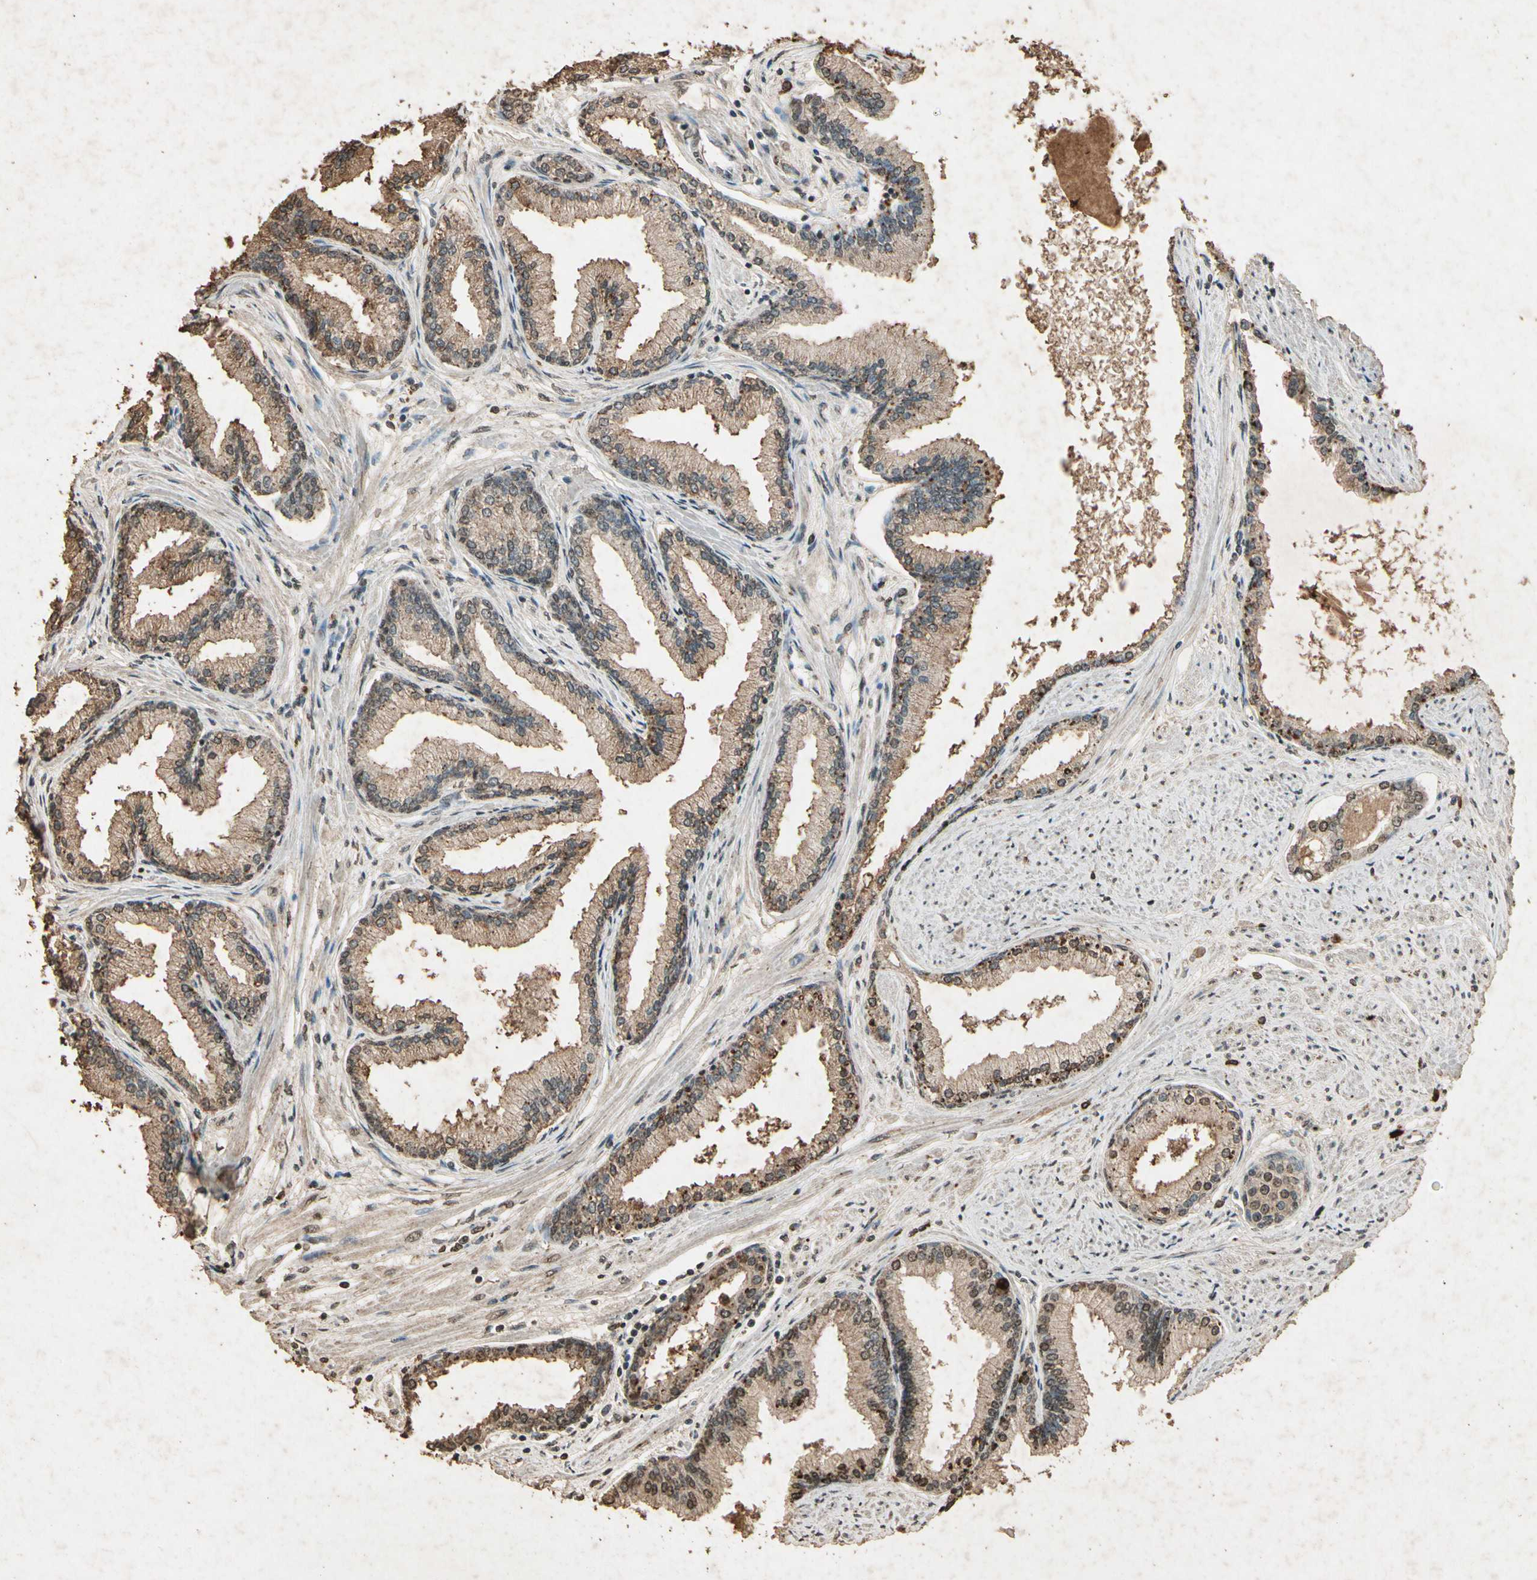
{"staining": {"intensity": "moderate", "quantity": ">75%", "location": "cytoplasmic/membranous"}, "tissue": "prostate", "cell_type": "Glandular cells", "image_type": "normal", "snomed": [{"axis": "morphology", "description": "Normal tissue, NOS"}, {"axis": "topography", "description": "Prostate"}], "caption": "The histopathology image shows staining of normal prostate, revealing moderate cytoplasmic/membranous protein staining (brown color) within glandular cells. The staining is performed using DAB (3,3'-diaminobenzidine) brown chromogen to label protein expression. The nuclei are counter-stained blue using hematoxylin.", "gene": "GC", "patient": {"sex": "male", "age": 64}}